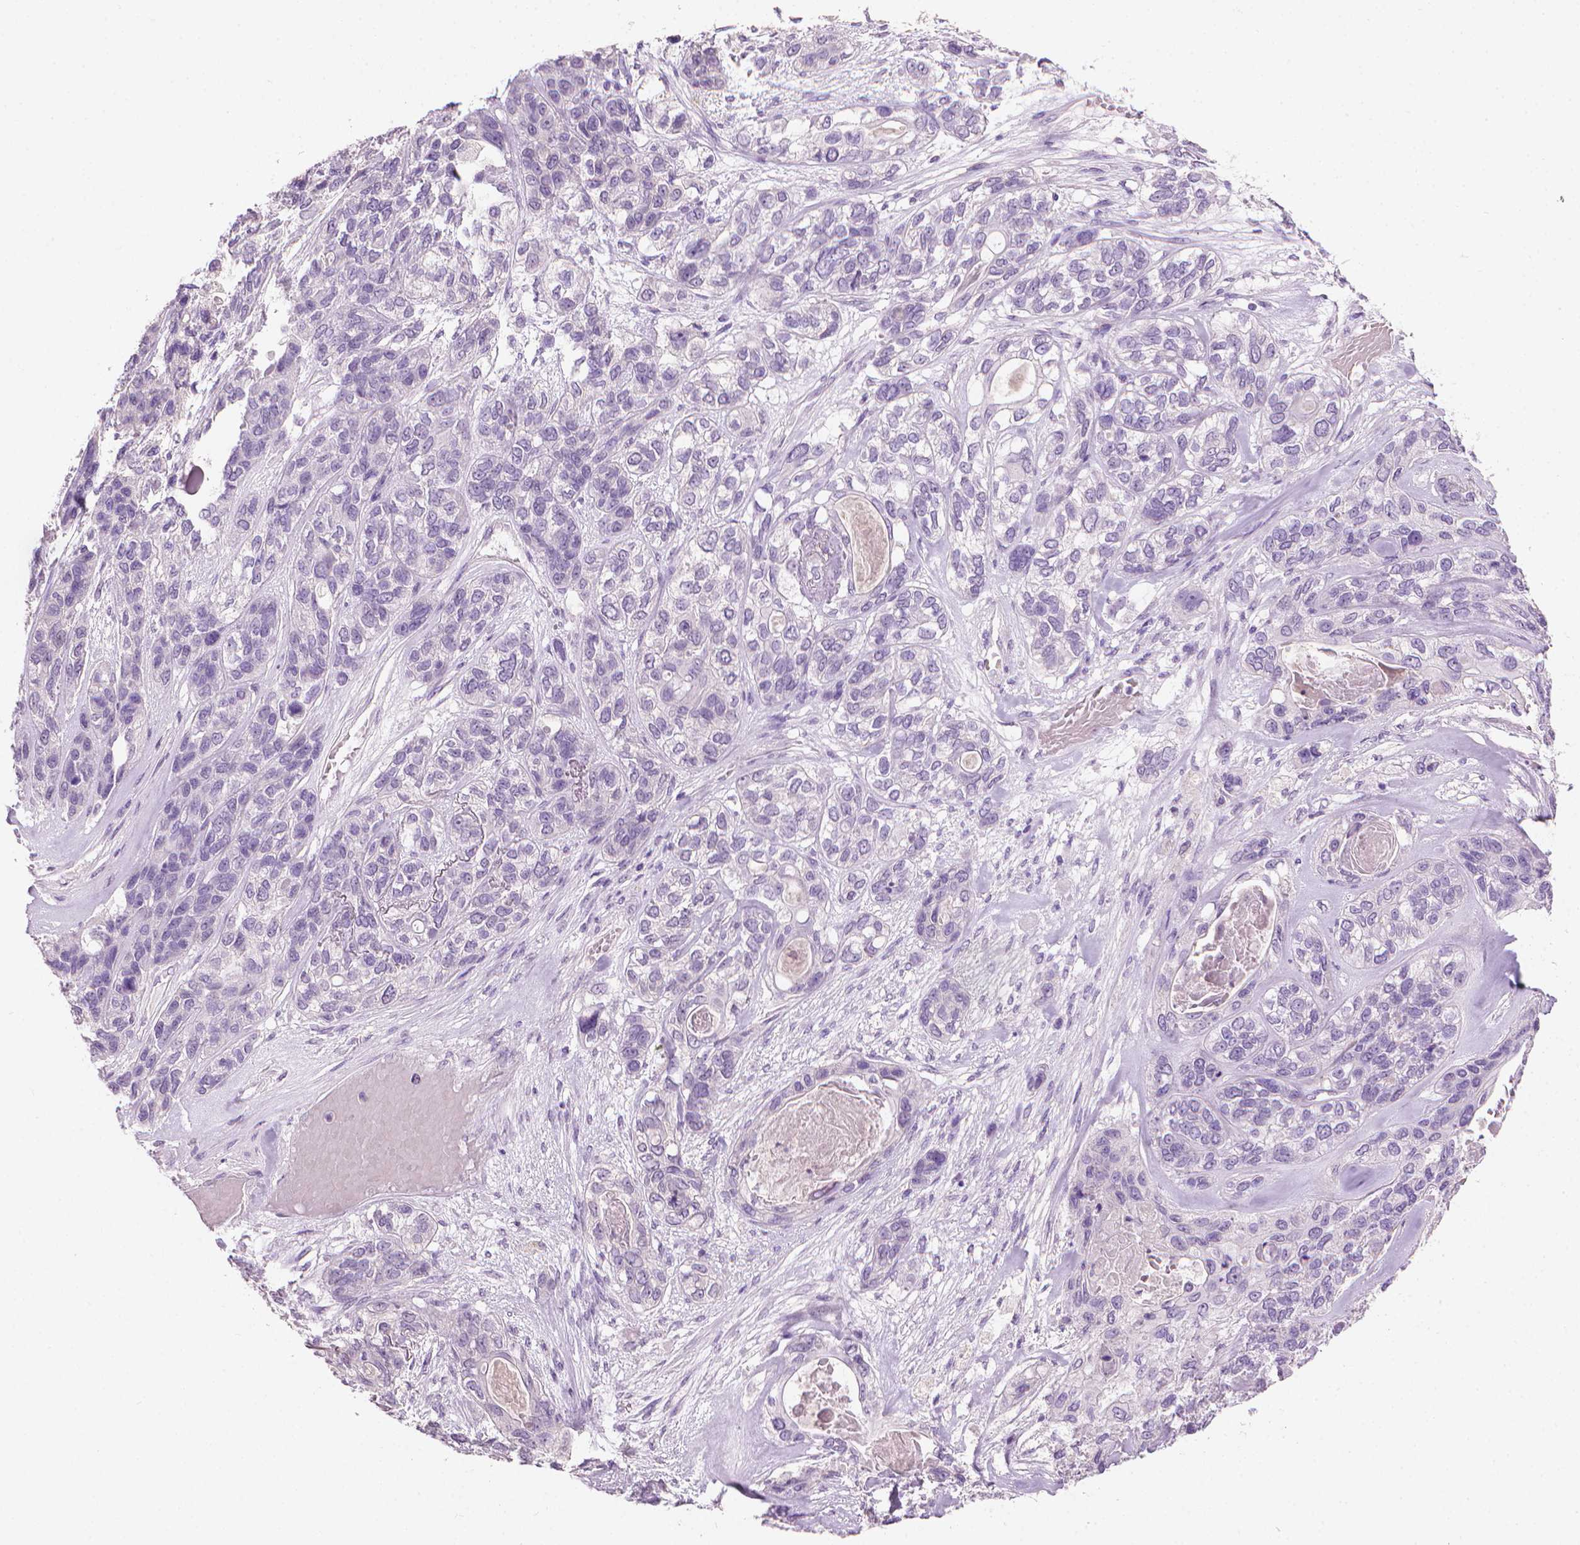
{"staining": {"intensity": "negative", "quantity": "none", "location": "none"}, "tissue": "lung cancer", "cell_type": "Tumor cells", "image_type": "cancer", "snomed": [{"axis": "morphology", "description": "Squamous cell carcinoma, NOS"}, {"axis": "topography", "description": "Lung"}], "caption": "An image of lung cancer (squamous cell carcinoma) stained for a protein displays no brown staining in tumor cells.", "gene": "MLANA", "patient": {"sex": "female", "age": 70}}